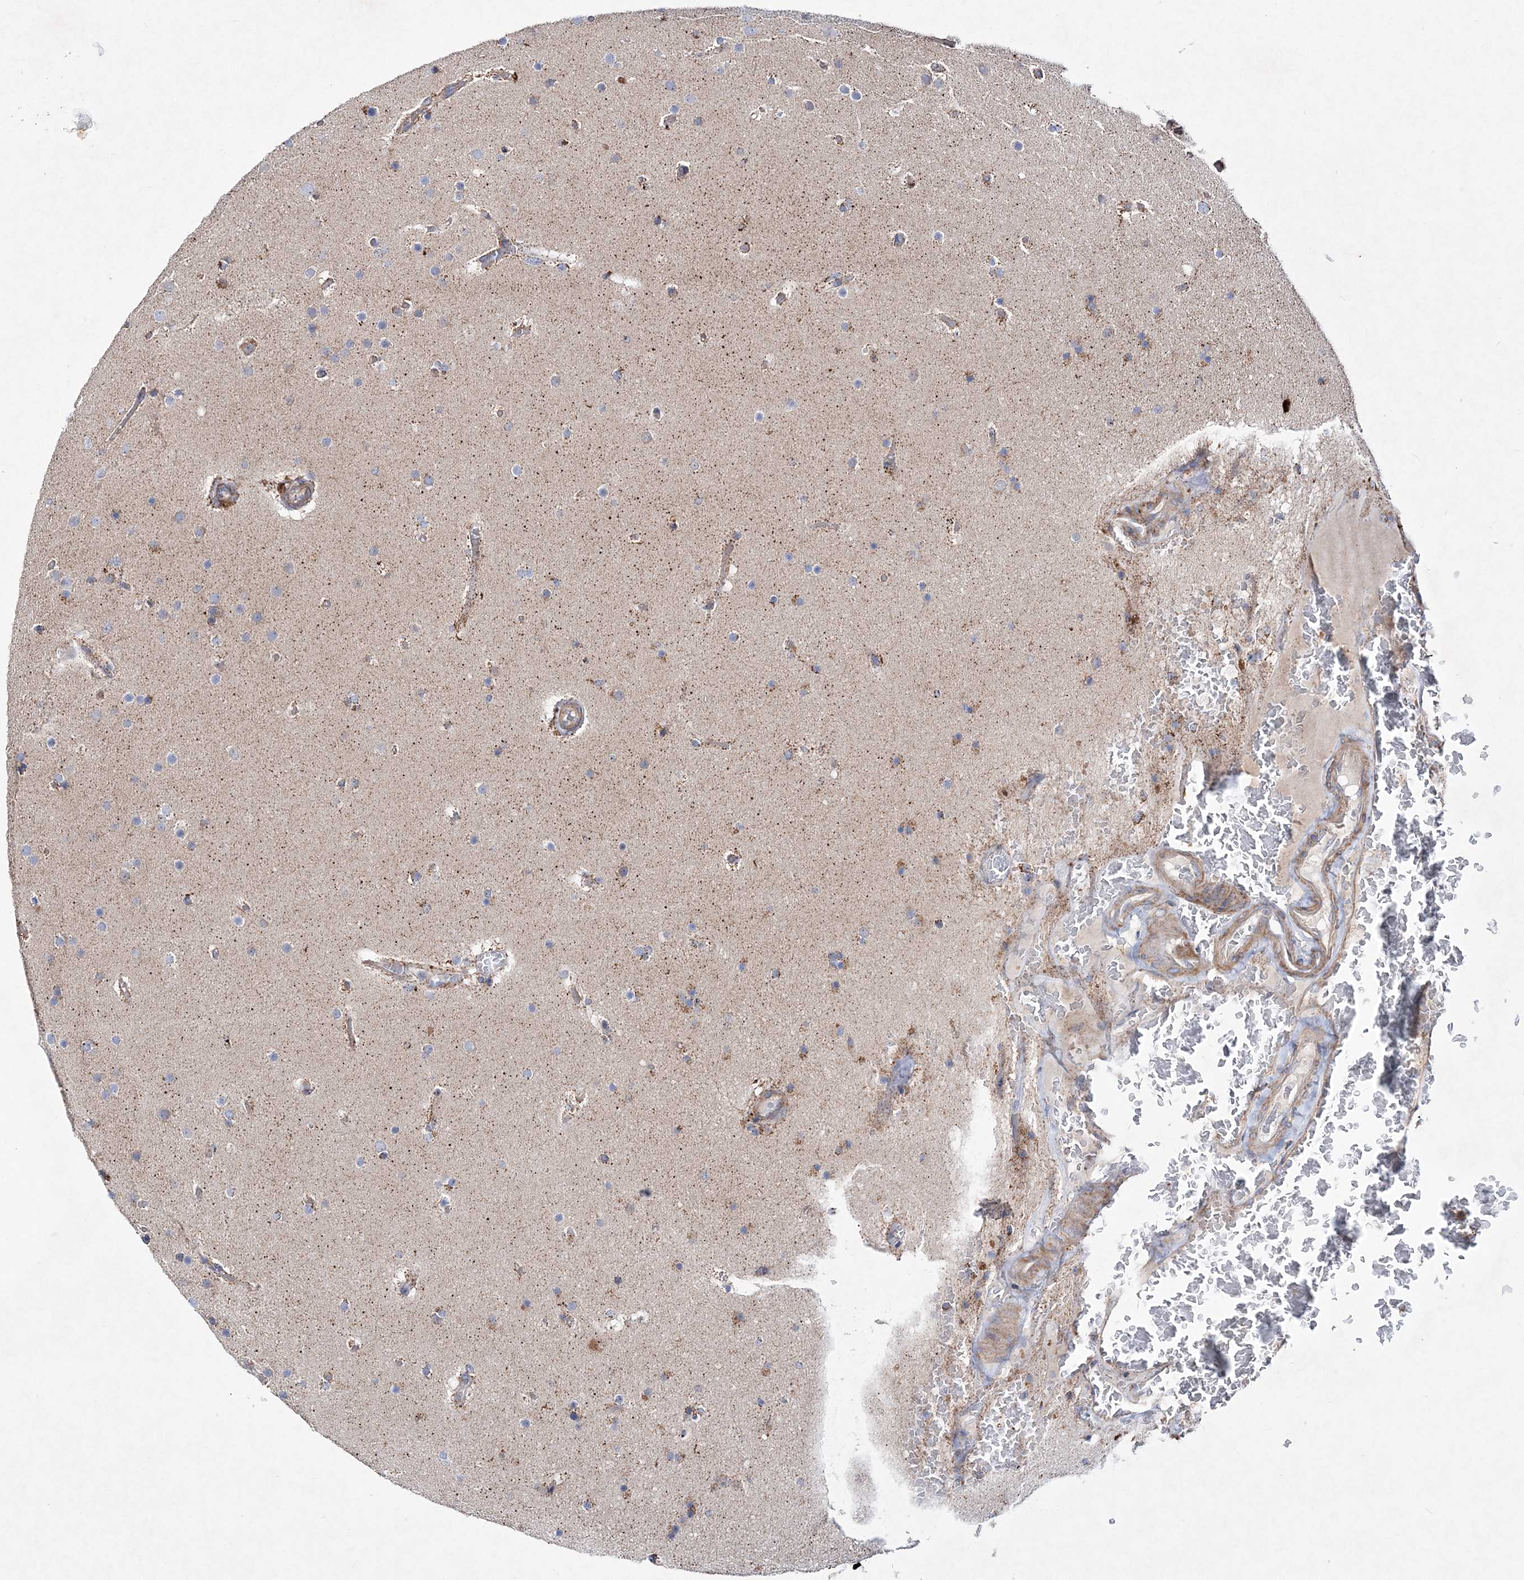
{"staining": {"intensity": "weak", "quantity": "<25%", "location": "cytoplasmic/membranous"}, "tissue": "glioma", "cell_type": "Tumor cells", "image_type": "cancer", "snomed": [{"axis": "morphology", "description": "Glioma, malignant, High grade"}, {"axis": "topography", "description": "Cerebral cortex"}], "caption": "Immunohistochemical staining of glioma demonstrates no significant expression in tumor cells.", "gene": "NGLY1", "patient": {"sex": "female", "age": 36}}